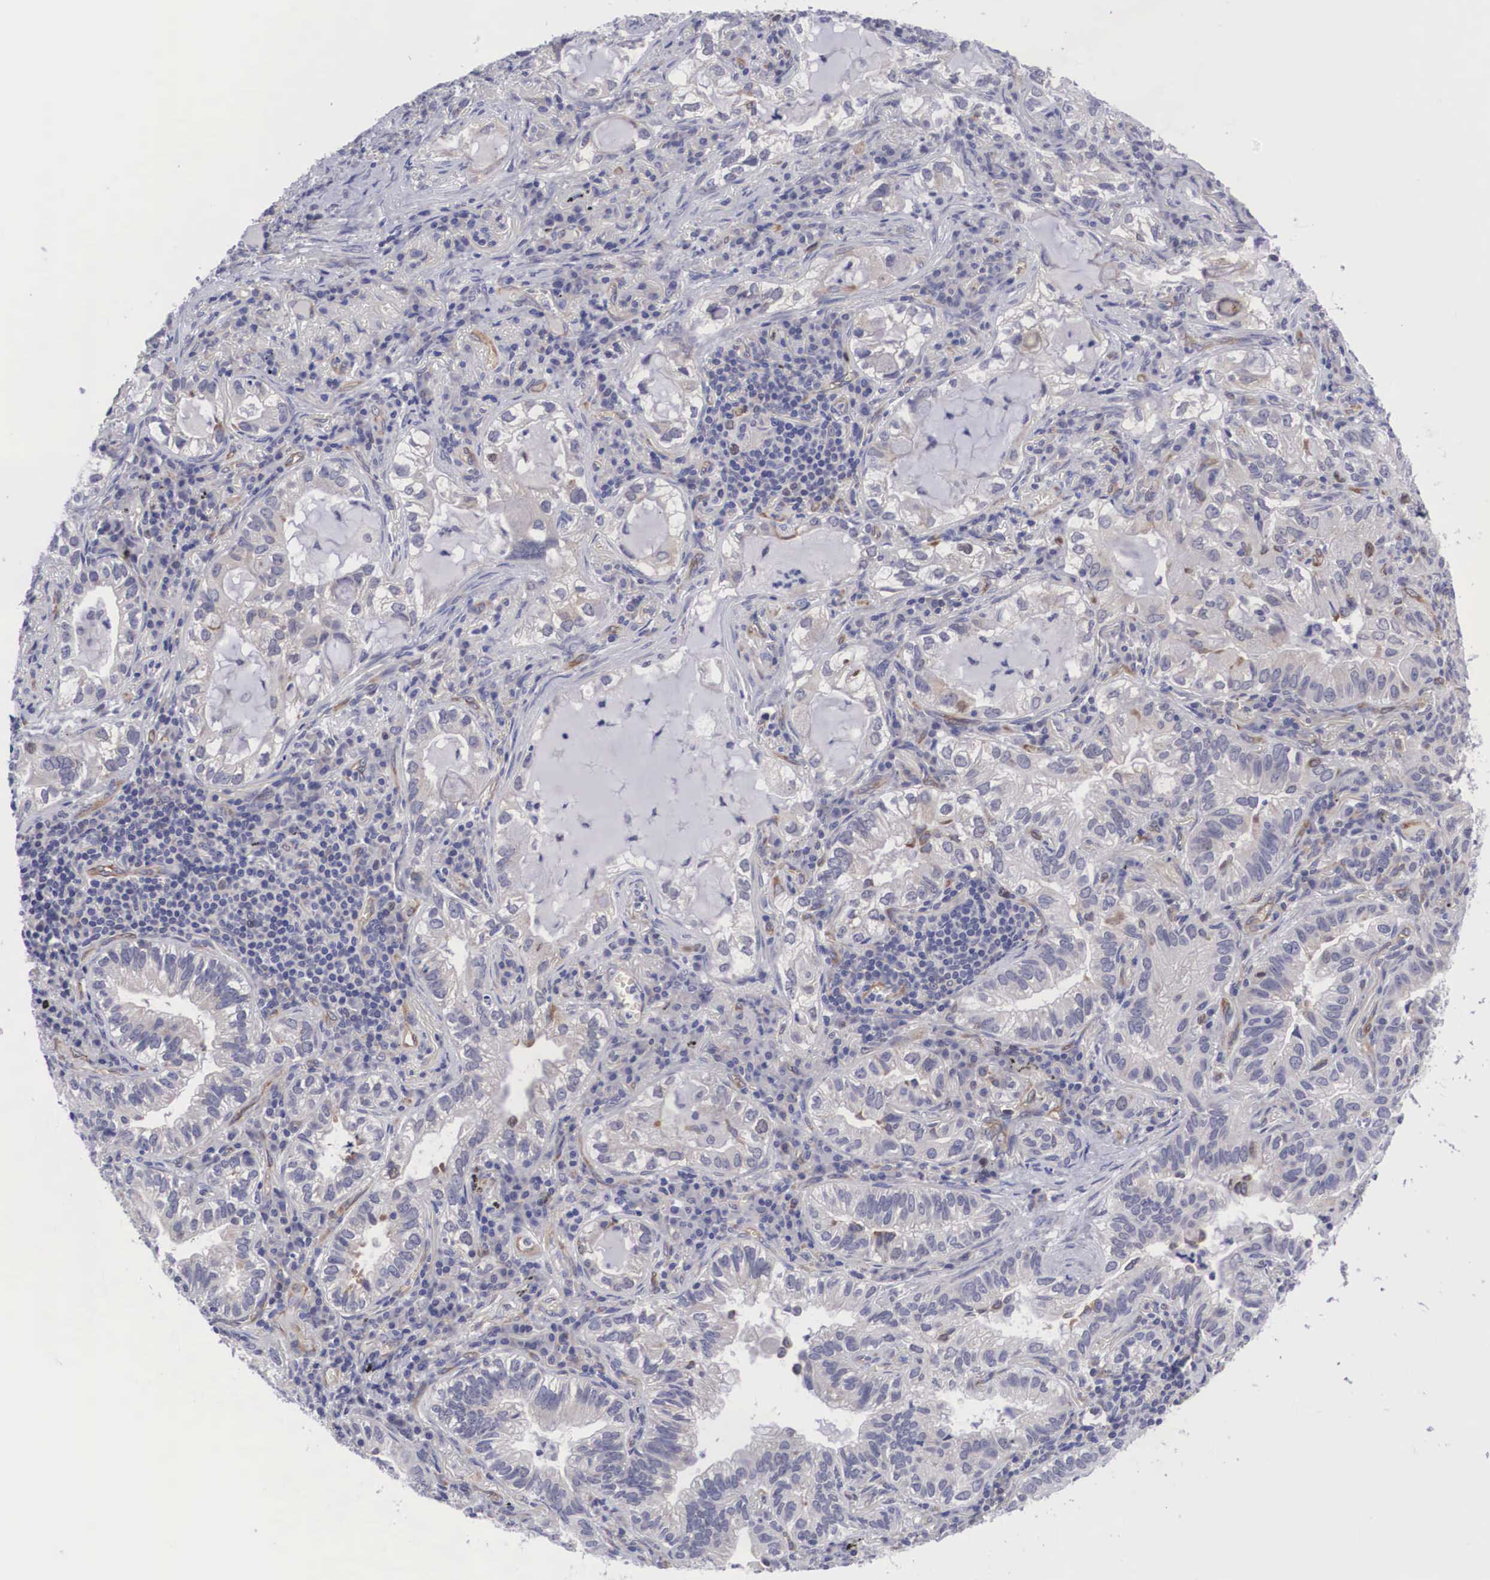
{"staining": {"intensity": "negative", "quantity": "none", "location": "none"}, "tissue": "lung cancer", "cell_type": "Tumor cells", "image_type": "cancer", "snomed": [{"axis": "morphology", "description": "Adenocarcinoma, NOS"}, {"axis": "topography", "description": "Lung"}], "caption": "Tumor cells are negative for brown protein staining in lung cancer (adenocarcinoma).", "gene": "MAST4", "patient": {"sex": "female", "age": 50}}